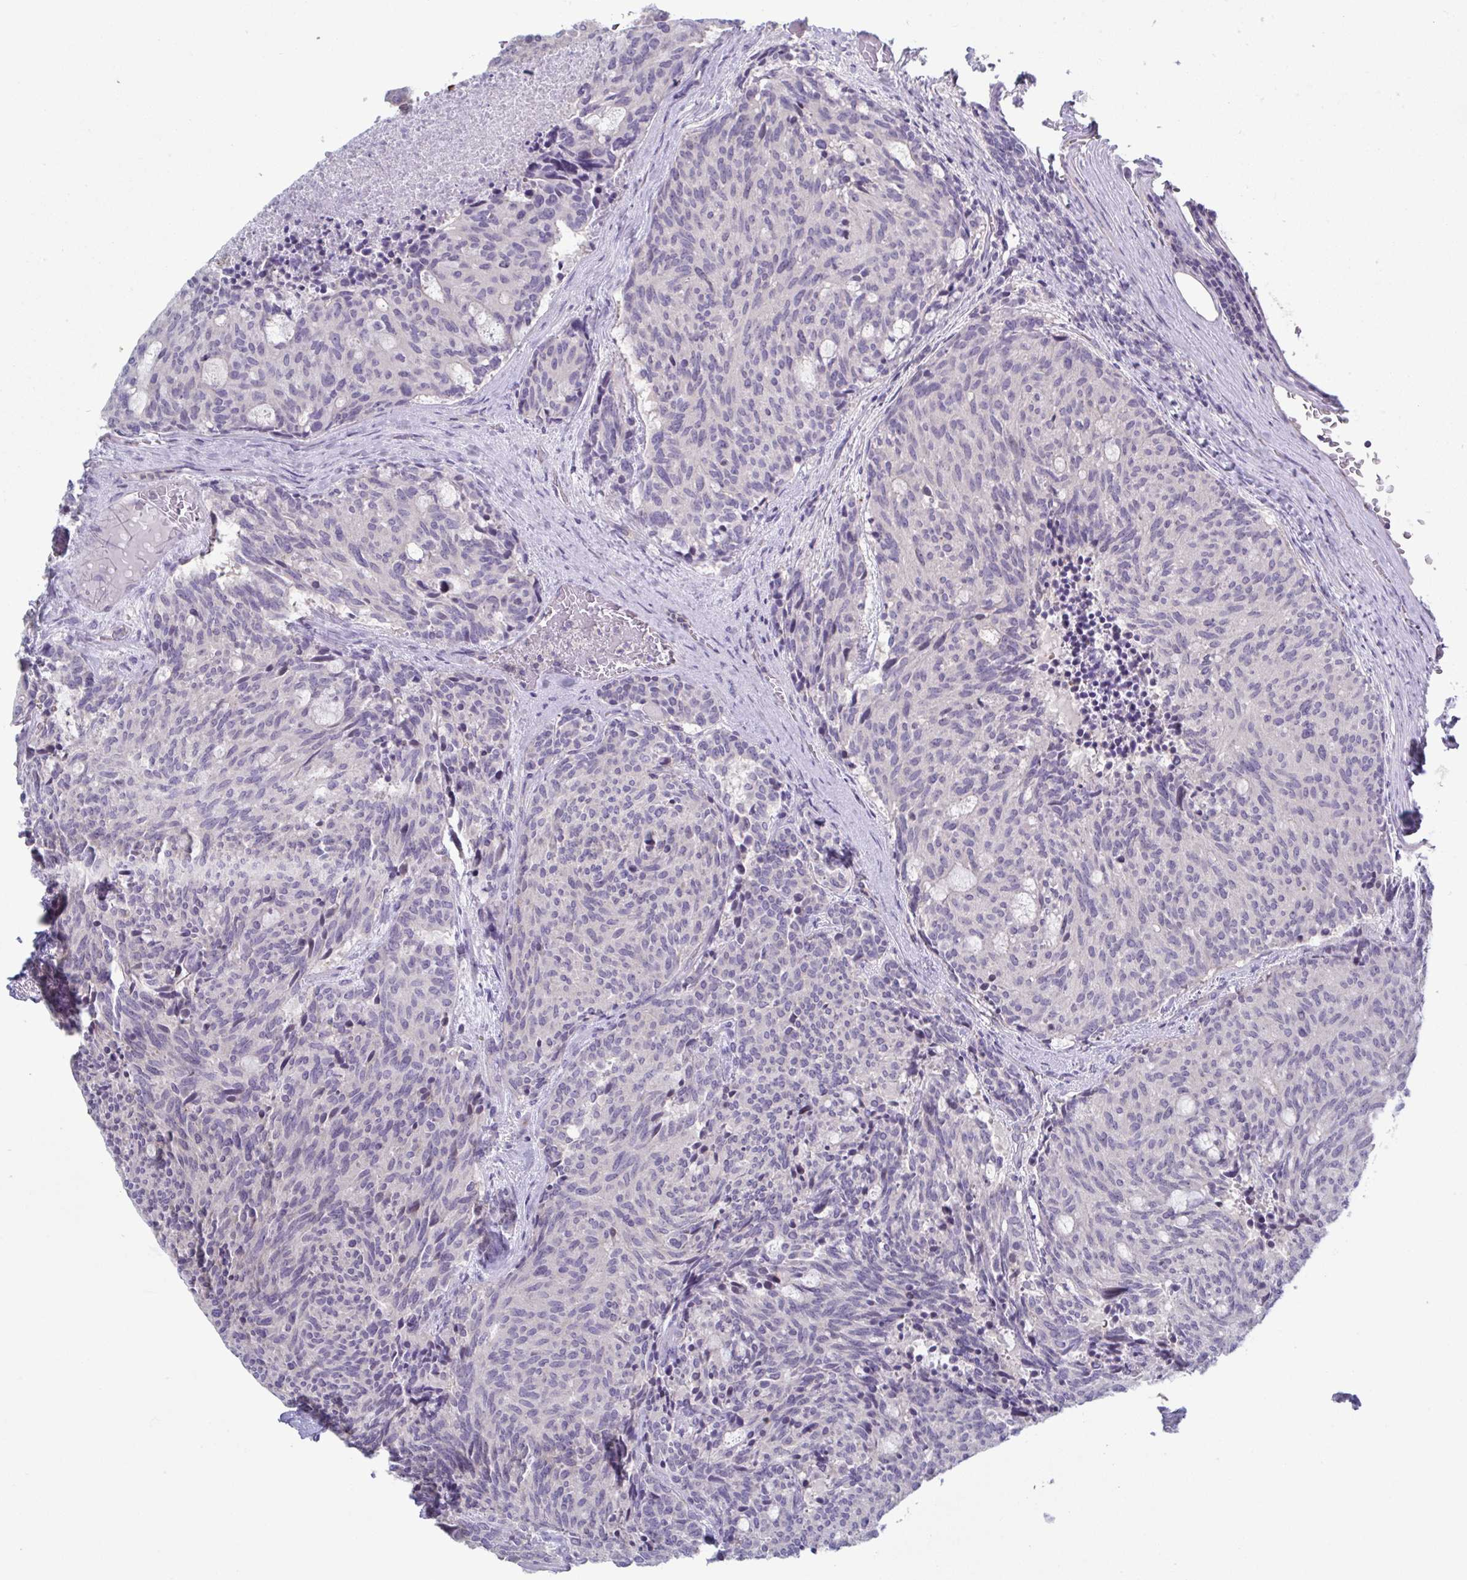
{"staining": {"intensity": "negative", "quantity": "none", "location": "none"}, "tissue": "carcinoid", "cell_type": "Tumor cells", "image_type": "cancer", "snomed": [{"axis": "morphology", "description": "Carcinoid, malignant, NOS"}, {"axis": "topography", "description": "Pancreas"}], "caption": "Malignant carcinoid was stained to show a protein in brown. There is no significant positivity in tumor cells.", "gene": "STK26", "patient": {"sex": "female", "age": 54}}